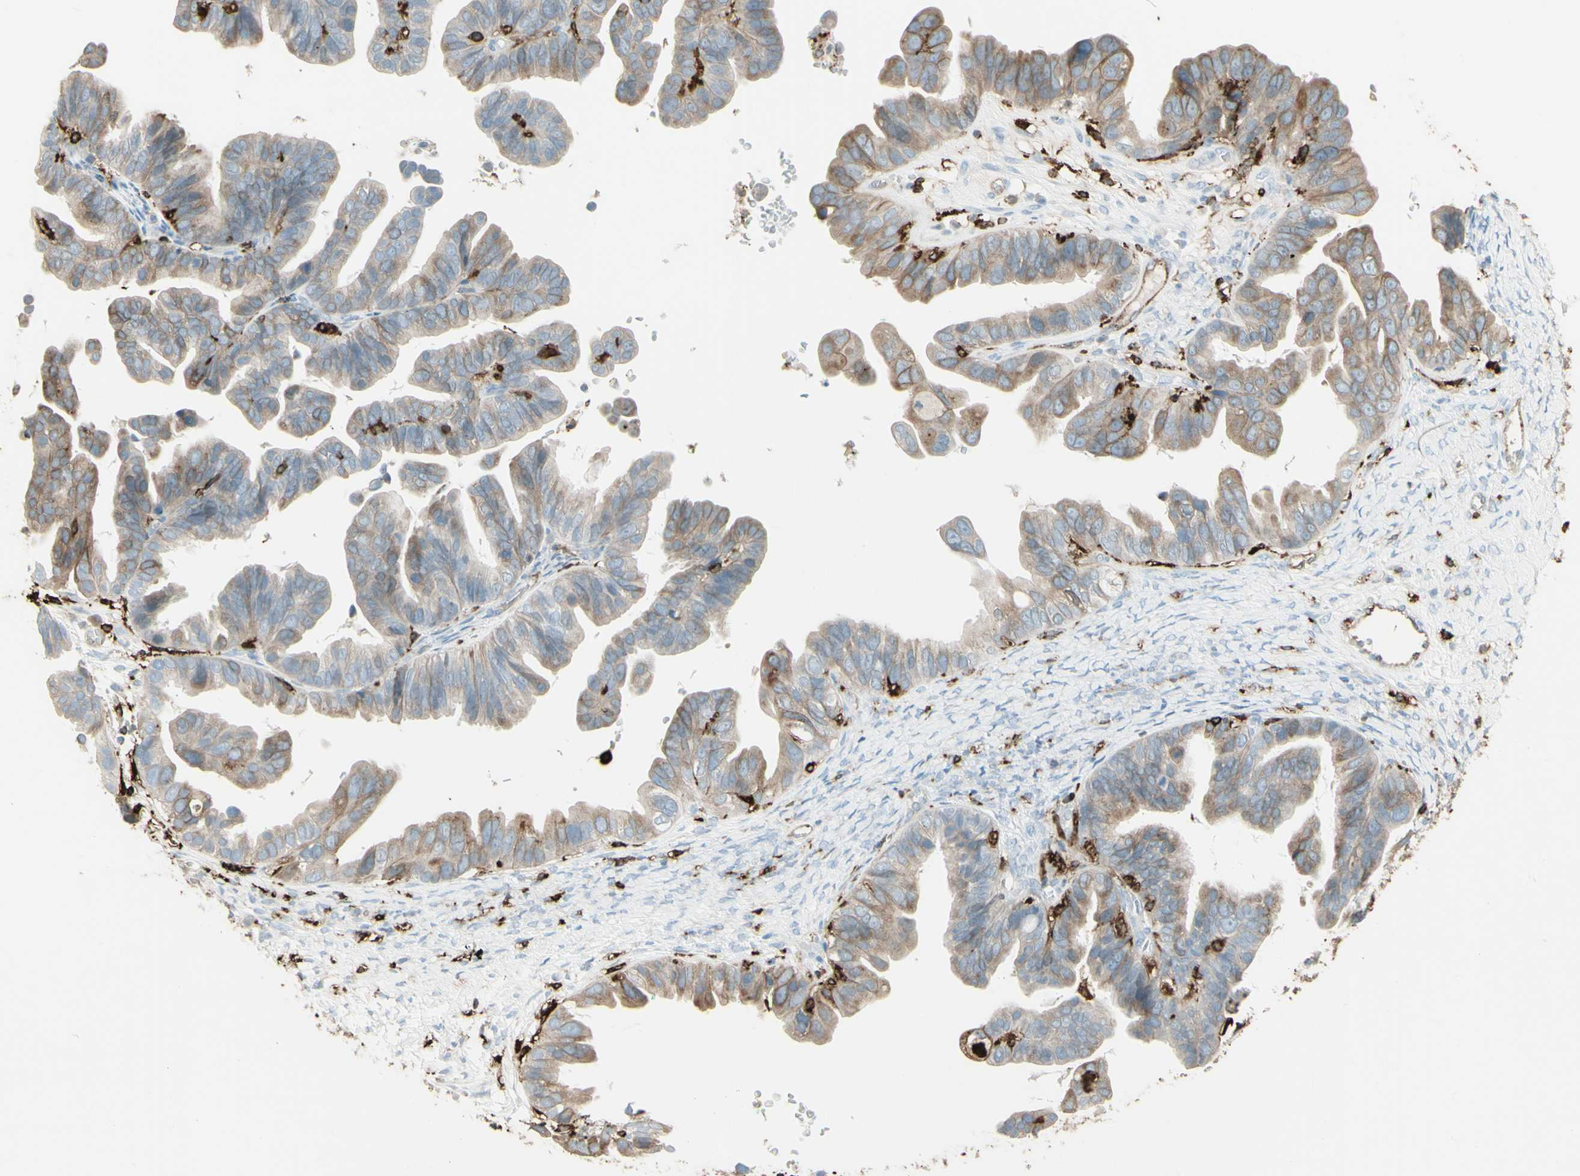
{"staining": {"intensity": "weak", "quantity": ">75%", "location": "cytoplasmic/membranous"}, "tissue": "ovarian cancer", "cell_type": "Tumor cells", "image_type": "cancer", "snomed": [{"axis": "morphology", "description": "Cystadenocarcinoma, serous, NOS"}, {"axis": "topography", "description": "Ovary"}], "caption": "Ovarian serous cystadenocarcinoma stained with immunohistochemistry (IHC) shows weak cytoplasmic/membranous staining in approximately >75% of tumor cells.", "gene": "HLA-DPB1", "patient": {"sex": "female", "age": 56}}